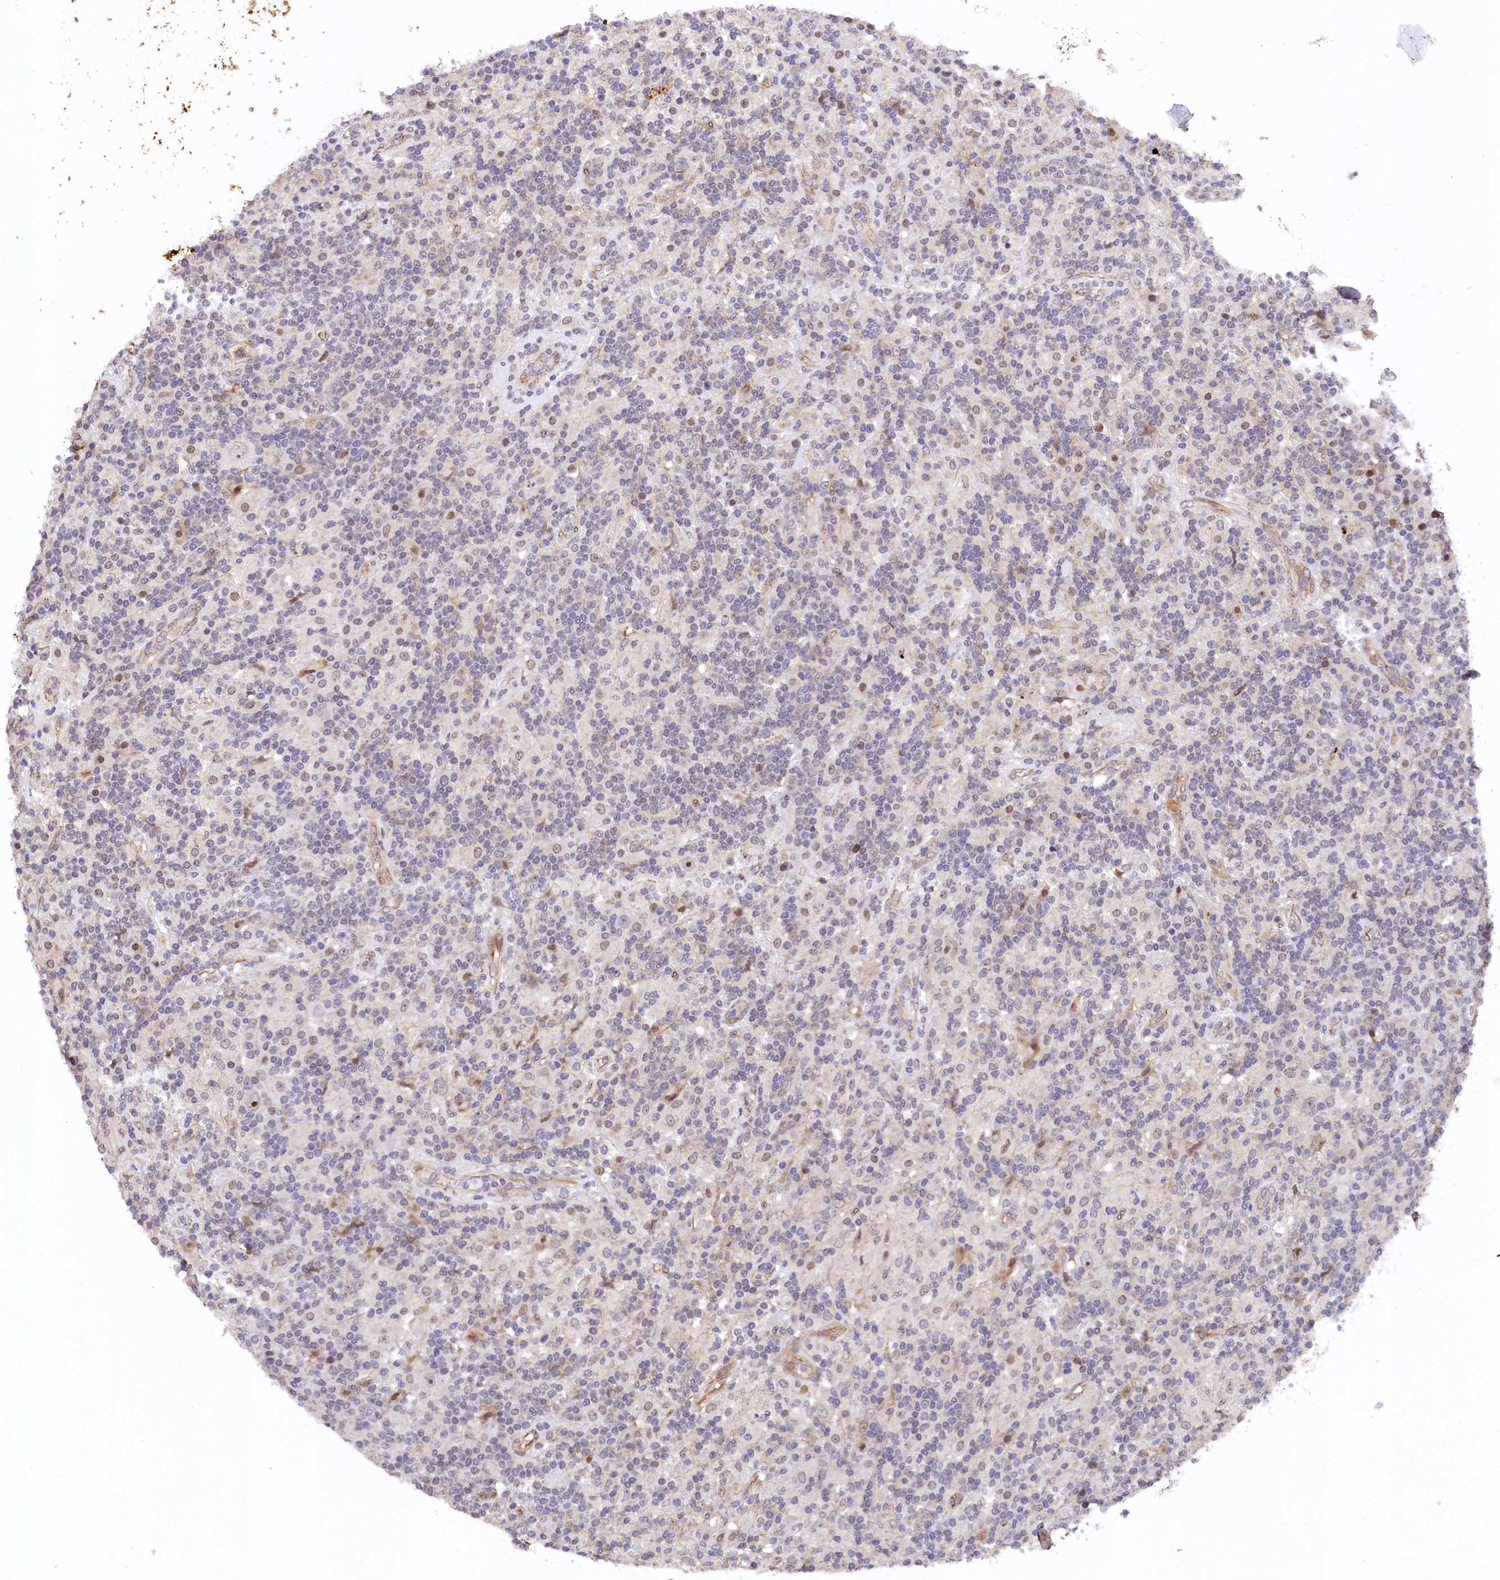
{"staining": {"intensity": "weak", "quantity": "<25%", "location": "nuclear"}, "tissue": "lymphoma", "cell_type": "Tumor cells", "image_type": "cancer", "snomed": [{"axis": "morphology", "description": "Hodgkin's disease, NOS"}, {"axis": "topography", "description": "Lymph node"}], "caption": "This is an IHC photomicrograph of human lymphoma. There is no staining in tumor cells.", "gene": "ARL14EP", "patient": {"sex": "male", "age": 70}}